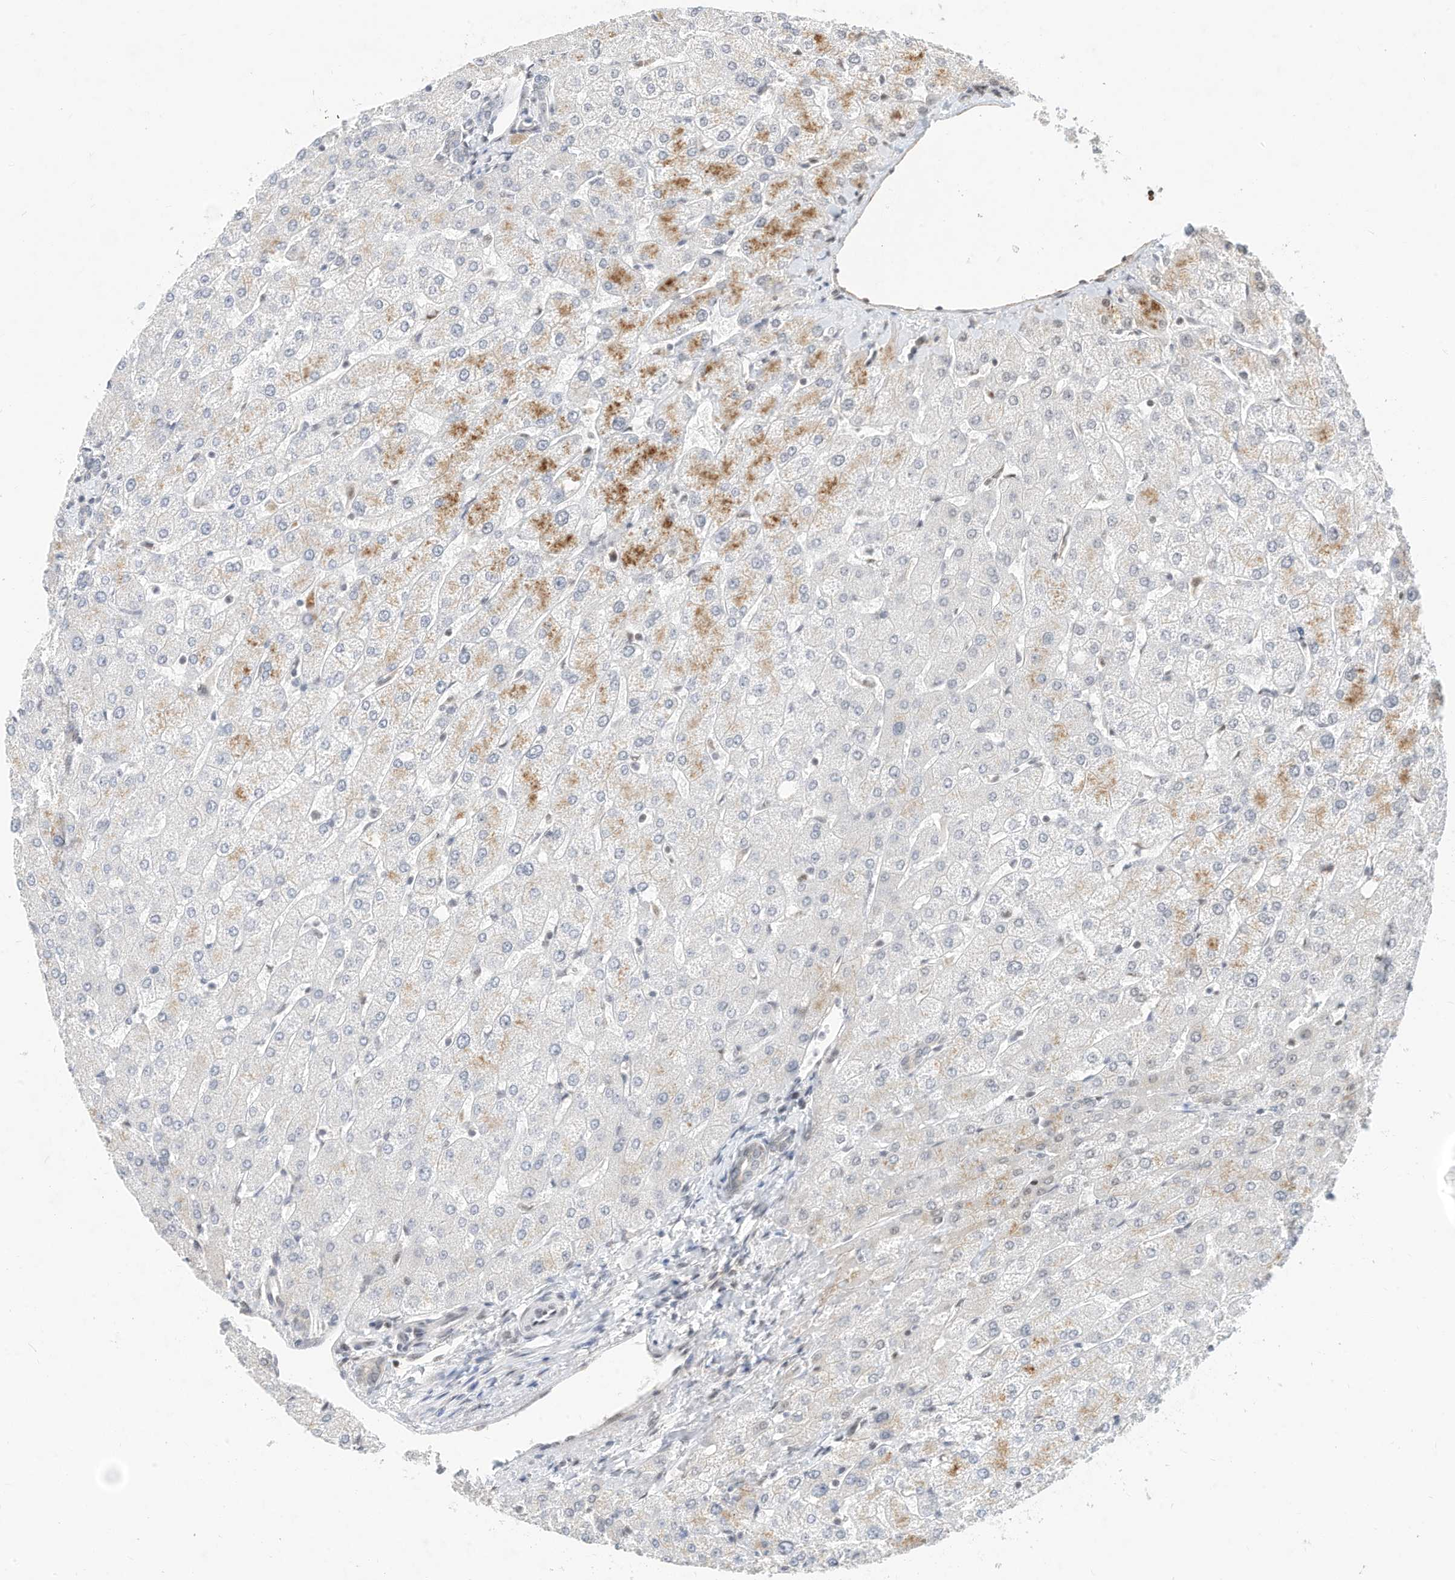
{"staining": {"intensity": "negative", "quantity": "none", "location": "none"}, "tissue": "liver", "cell_type": "Cholangiocytes", "image_type": "normal", "snomed": [{"axis": "morphology", "description": "Normal tissue, NOS"}, {"axis": "topography", "description": "Liver"}], "caption": "Image shows no protein expression in cholangiocytes of unremarkable liver.", "gene": "OGT", "patient": {"sex": "female", "age": 54}}